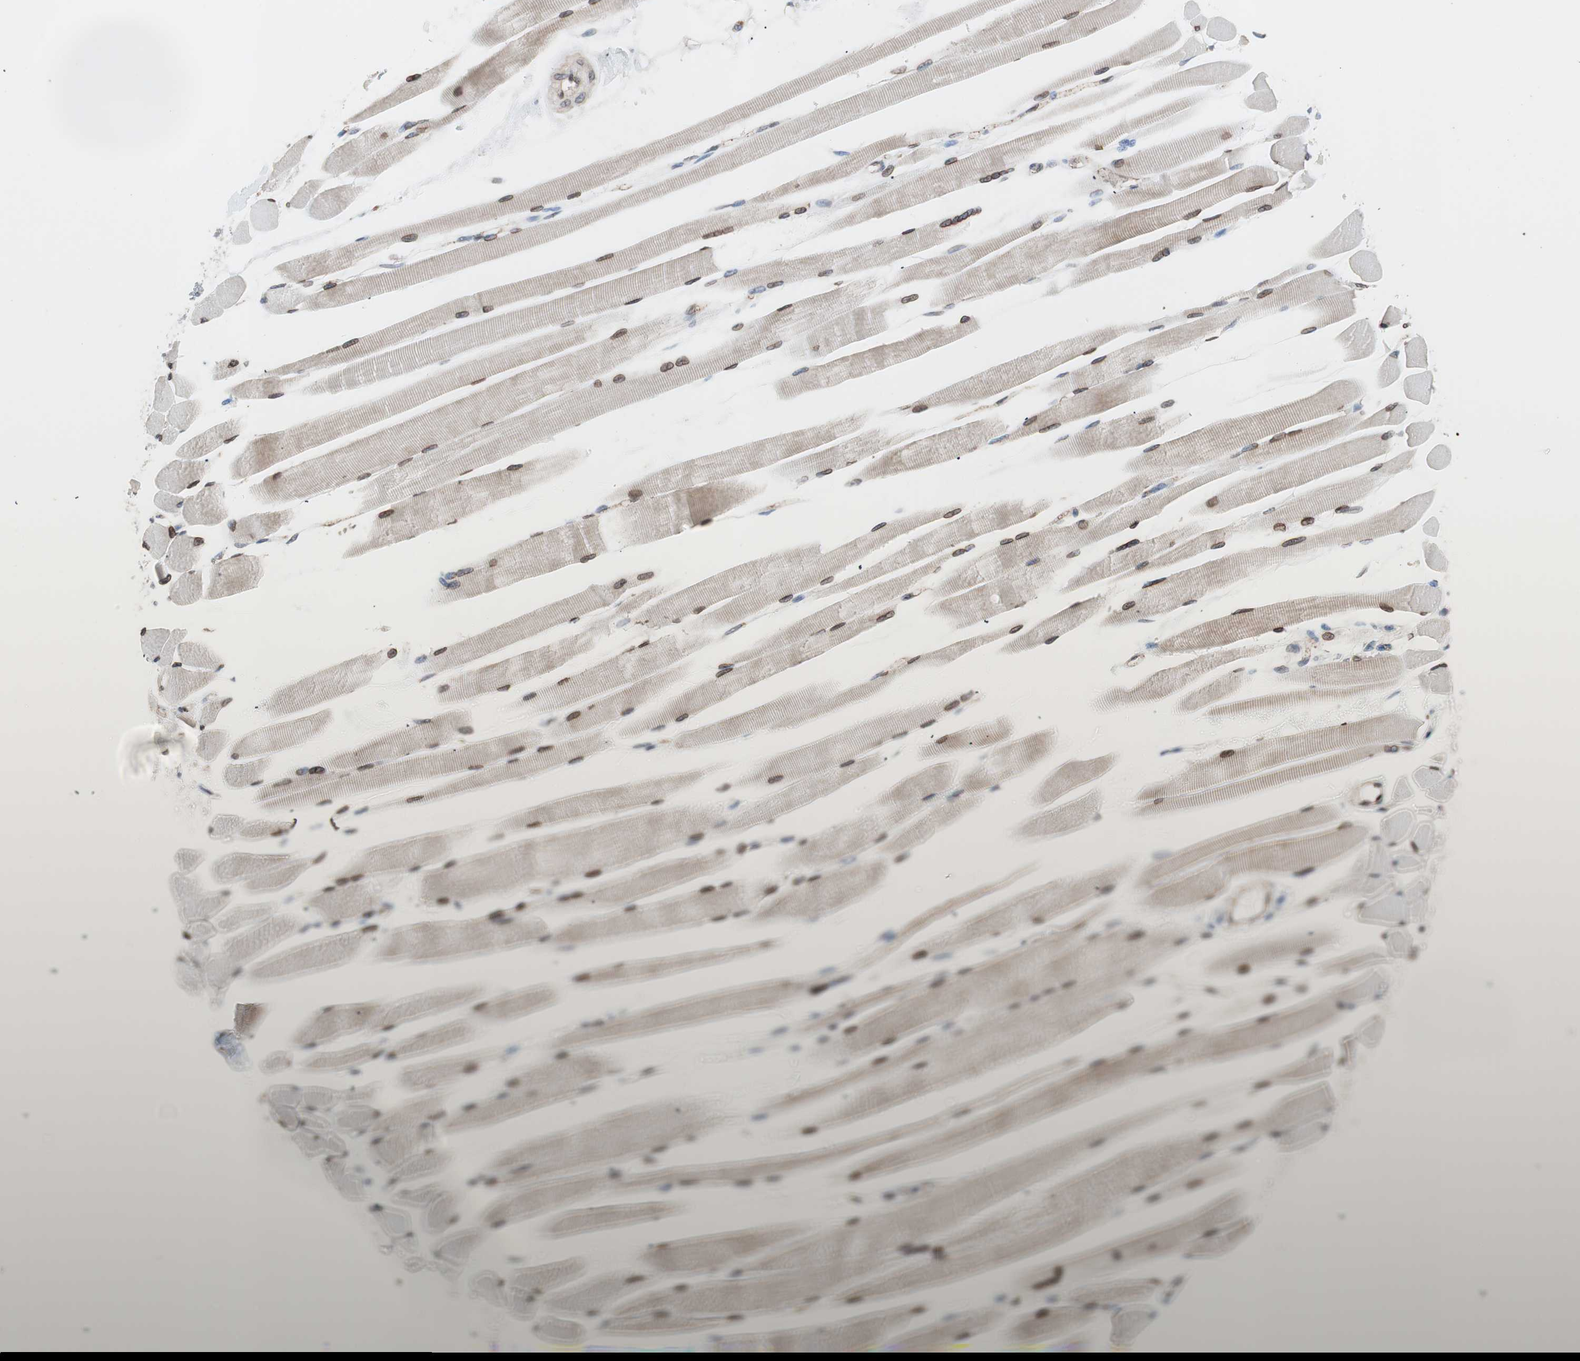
{"staining": {"intensity": "strong", "quantity": ">75%", "location": "cytoplasmic/membranous,nuclear"}, "tissue": "skeletal muscle", "cell_type": "Myocytes", "image_type": "normal", "snomed": [{"axis": "morphology", "description": "Normal tissue, NOS"}, {"axis": "topography", "description": "Skeletal muscle"}, {"axis": "topography", "description": "Peripheral nerve tissue"}], "caption": "This is an image of immunohistochemistry (IHC) staining of normal skeletal muscle, which shows strong positivity in the cytoplasmic/membranous,nuclear of myocytes.", "gene": "ARNT2", "patient": {"sex": "female", "age": 84}}